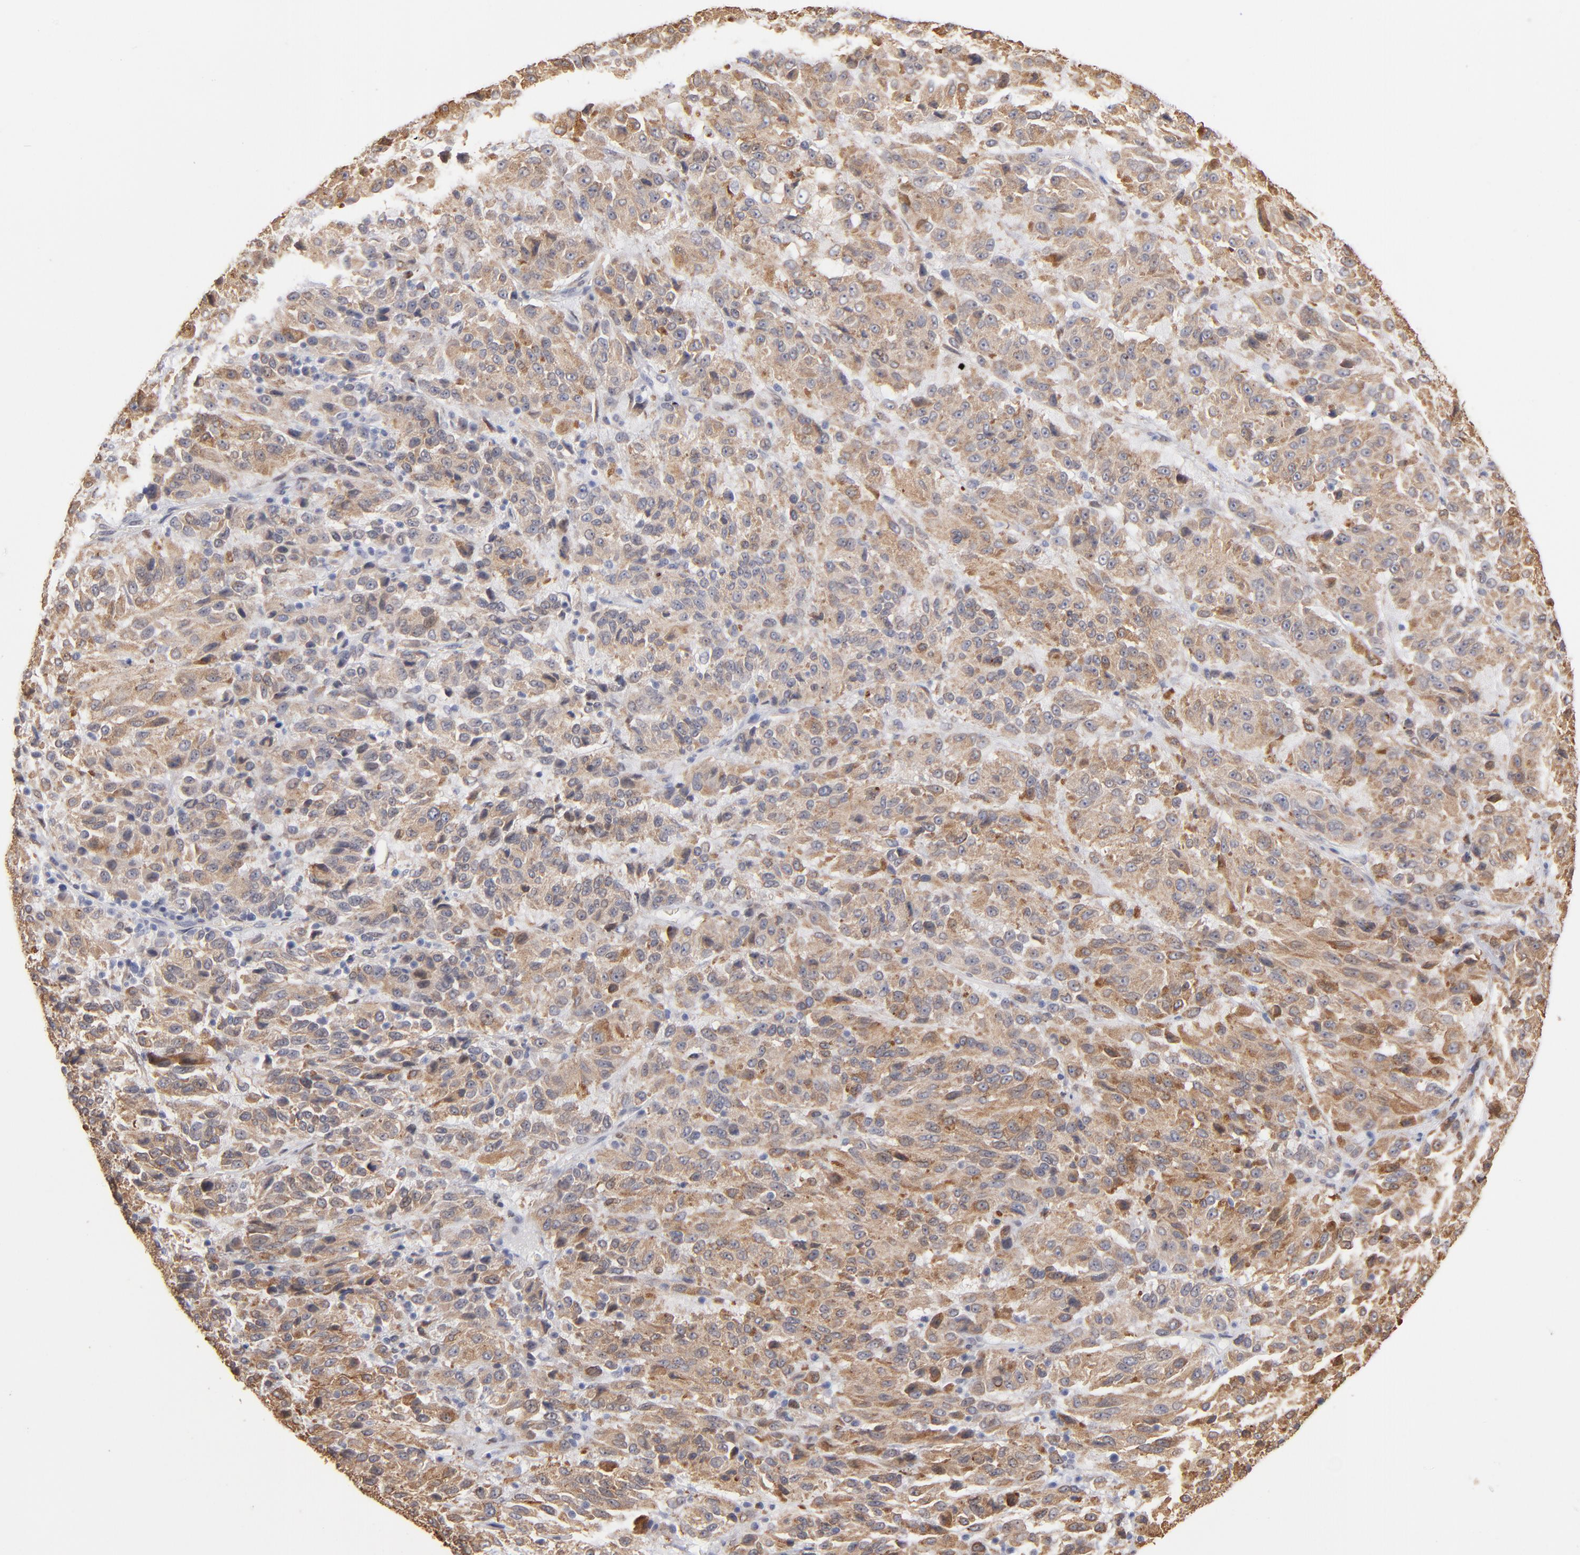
{"staining": {"intensity": "moderate", "quantity": ">75%", "location": "cytoplasmic/membranous"}, "tissue": "melanoma", "cell_type": "Tumor cells", "image_type": "cancer", "snomed": [{"axis": "morphology", "description": "Malignant melanoma, Metastatic site"}, {"axis": "topography", "description": "Lung"}], "caption": "About >75% of tumor cells in human melanoma exhibit moderate cytoplasmic/membranous protein staining as visualized by brown immunohistochemical staining.", "gene": "PGRMC1", "patient": {"sex": "male", "age": 64}}